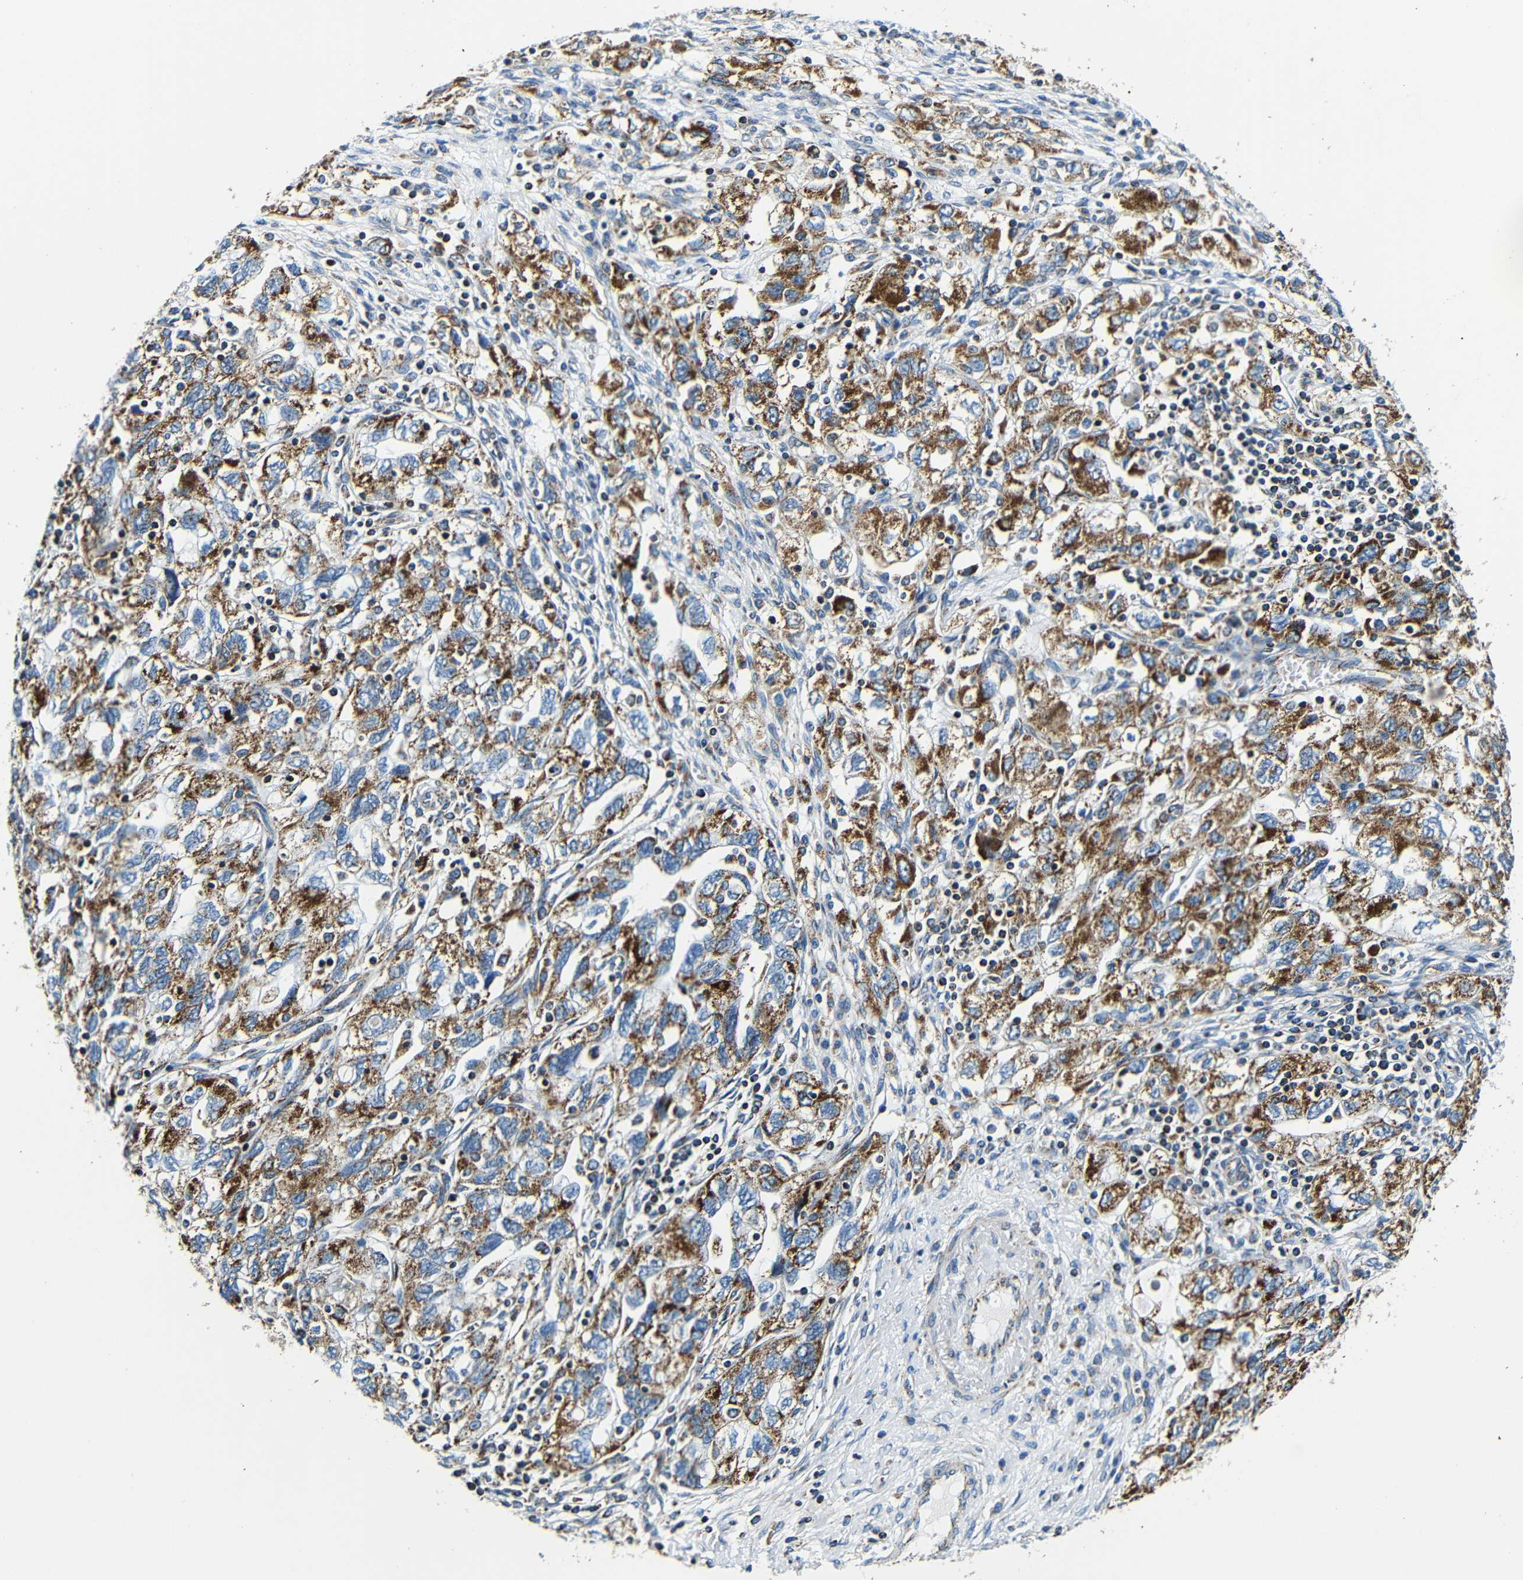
{"staining": {"intensity": "strong", "quantity": "25%-75%", "location": "cytoplasmic/membranous"}, "tissue": "ovarian cancer", "cell_type": "Tumor cells", "image_type": "cancer", "snomed": [{"axis": "morphology", "description": "Carcinoma, NOS"}, {"axis": "morphology", "description": "Cystadenocarcinoma, serous, NOS"}, {"axis": "topography", "description": "Ovary"}], "caption": "Ovarian cancer stained with a protein marker shows strong staining in tumor cells.", "gene": "GALNT18", "patient": {"sex": "female", "age": 69}}